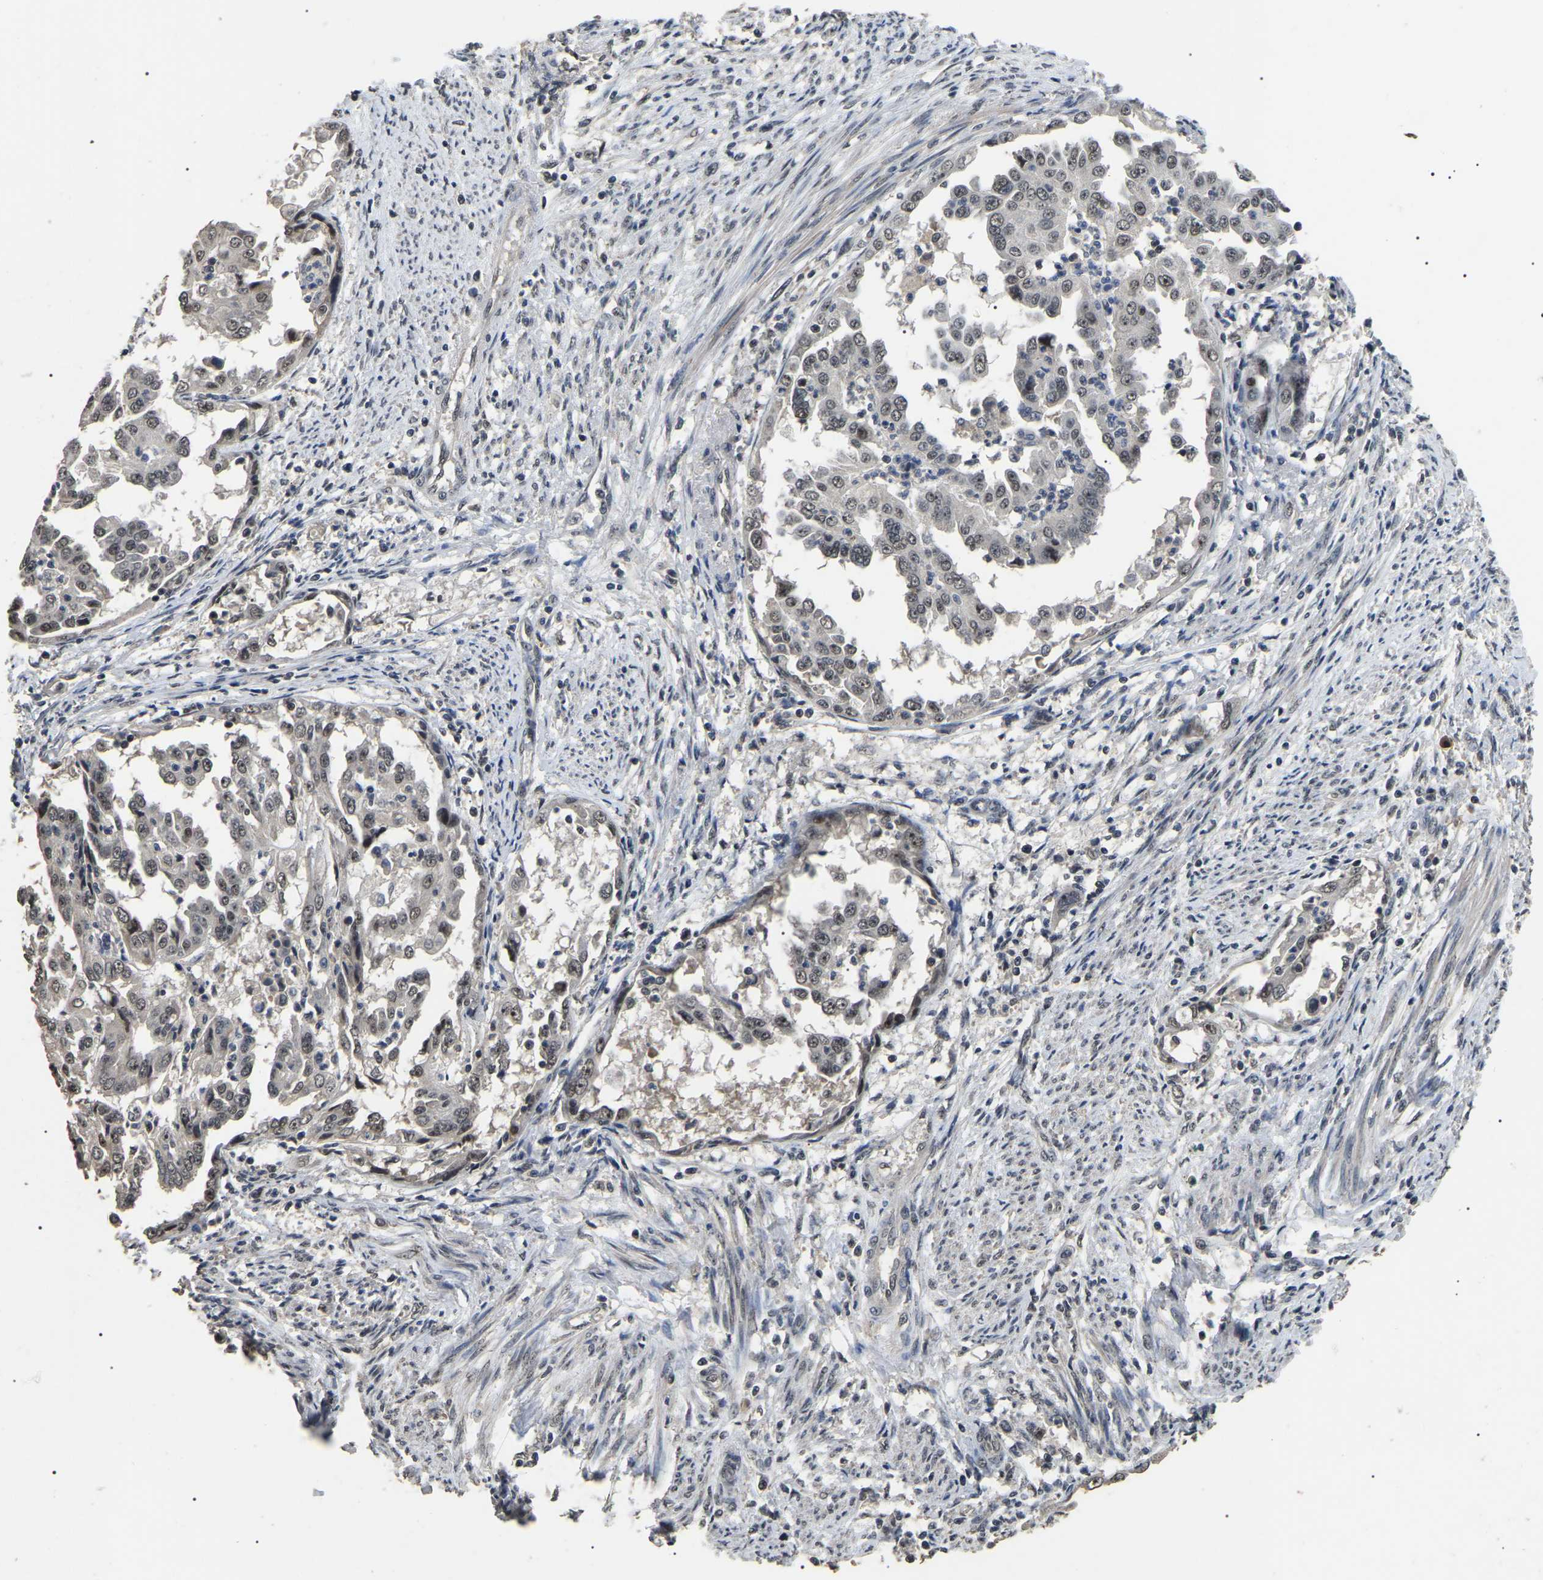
{"staining": {"intensity": "weak", "quantity": ">75%", "location": "nuclear"}, "tissue": "endometrial cancer", "cell_type": "Tumor cells", "image_type": "cancer", "snomed": [{"axis": "morphology", "description": "Adenocarcinoma, NOS"}, {"axis": "topography", "description": "Endometrium"}], "caption": "IHC micrograph of neoplastic tissue: human endometrial adenocarcinoma stained using immunohistochemistry displays low levels of weak protein expression localized specifically in the nuclear of tumor cells, appearing as a nuclear brown color.", "gene": "PPM1E", "patient": {"sex": "female", "age": 85}}